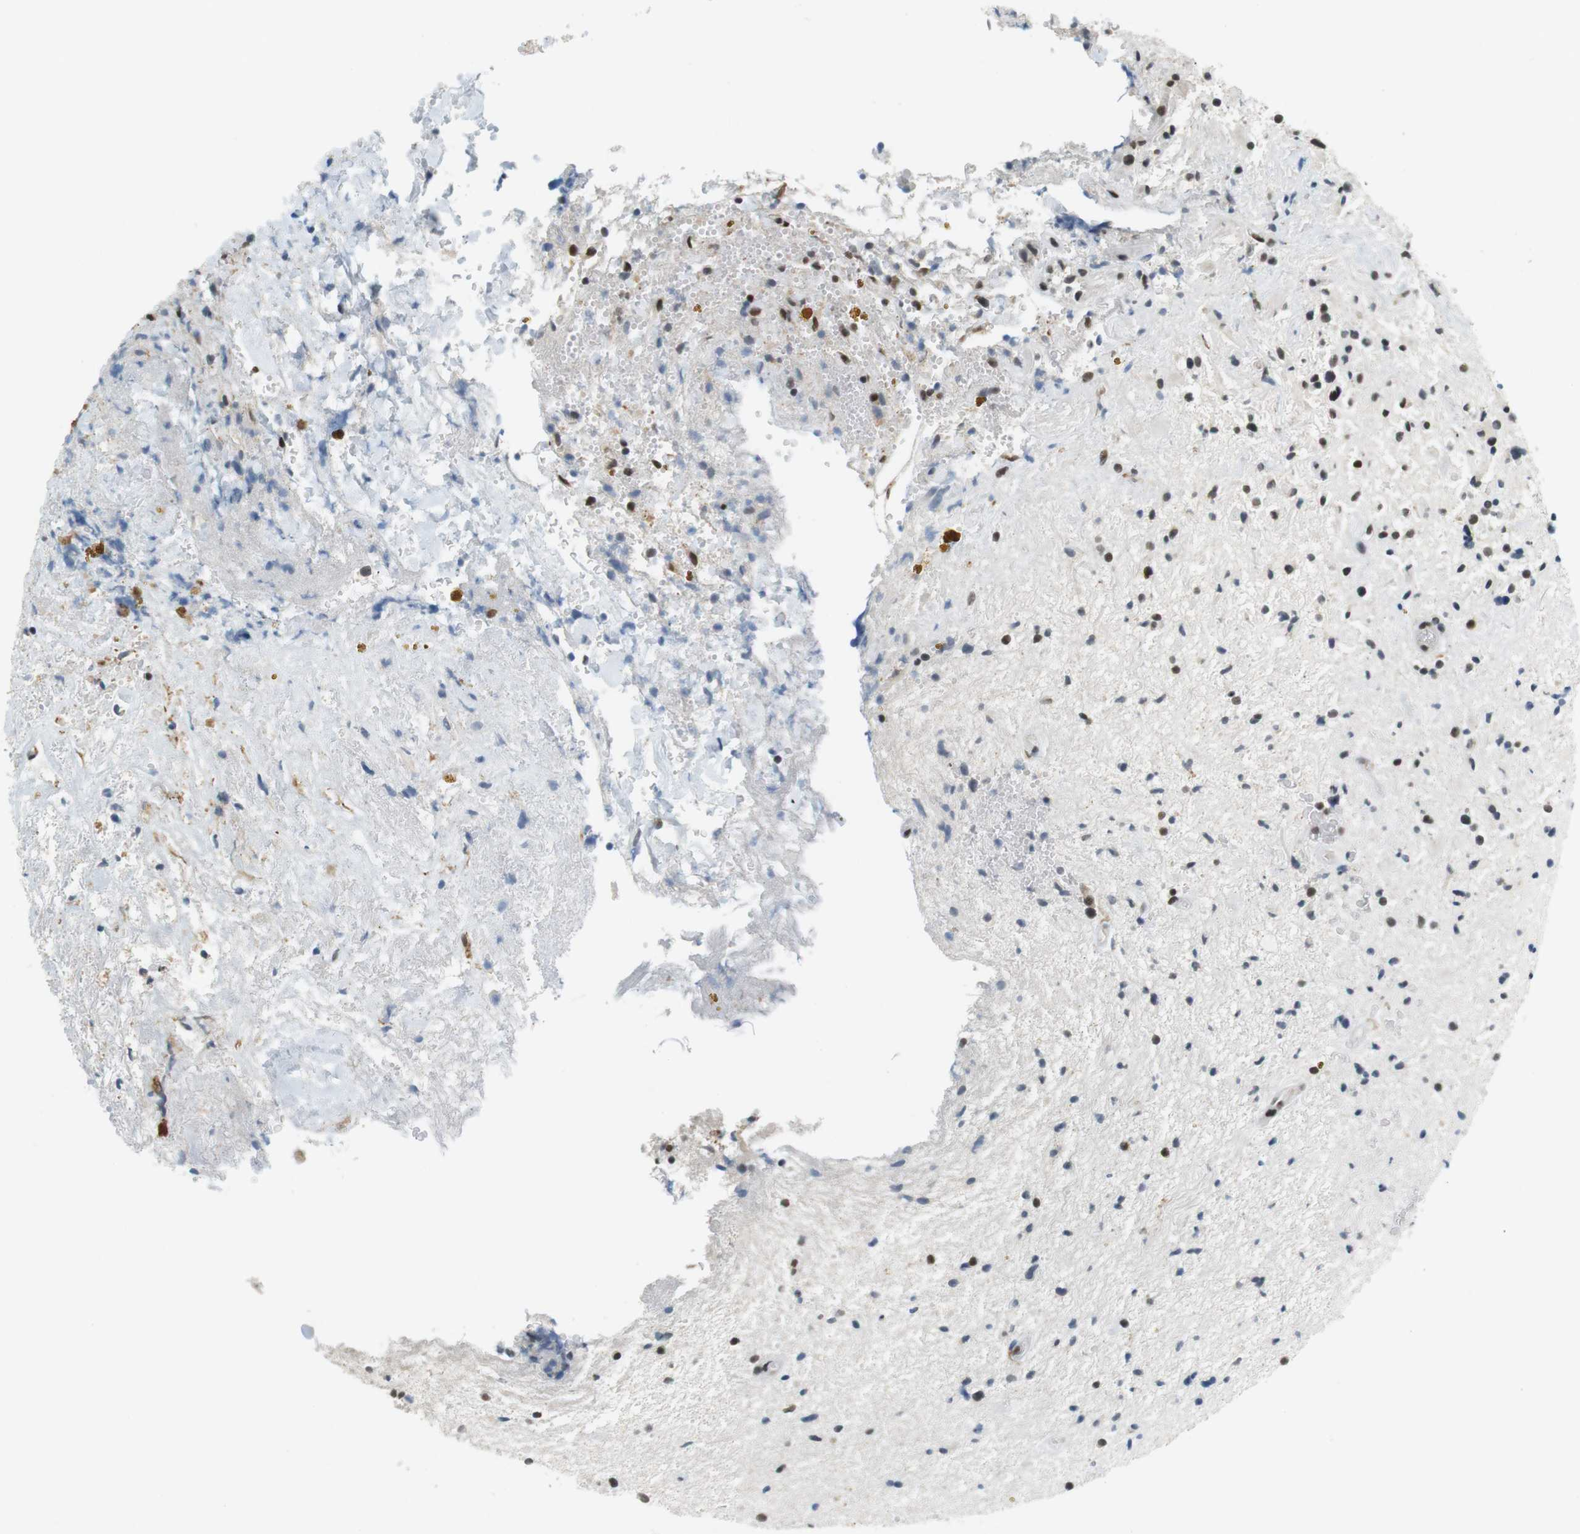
{"staining": {"intensity": "moderate", "quantity": ">75%", "location": "nuclear"}, "tissue": "glioma", "cell_type": "Tumor cells", "image_type": "cancer", "snomed": [{"axis": "morphology", "description": "Glioma, malignant, High grade"}, {"axis": "topography", "description": "Brain"}], "caption": "A brown stain labels moderate nuclear staining of a protein in human glioma tumor cells. The staining is performed using DAB (3,3'-diaminobenzidine) brown chromogen to label protein expression. The nuclei are counter-stained blue using hematoxylin.", "gene": "RNF38", "patient": {"sex": "male", "age": 33}}